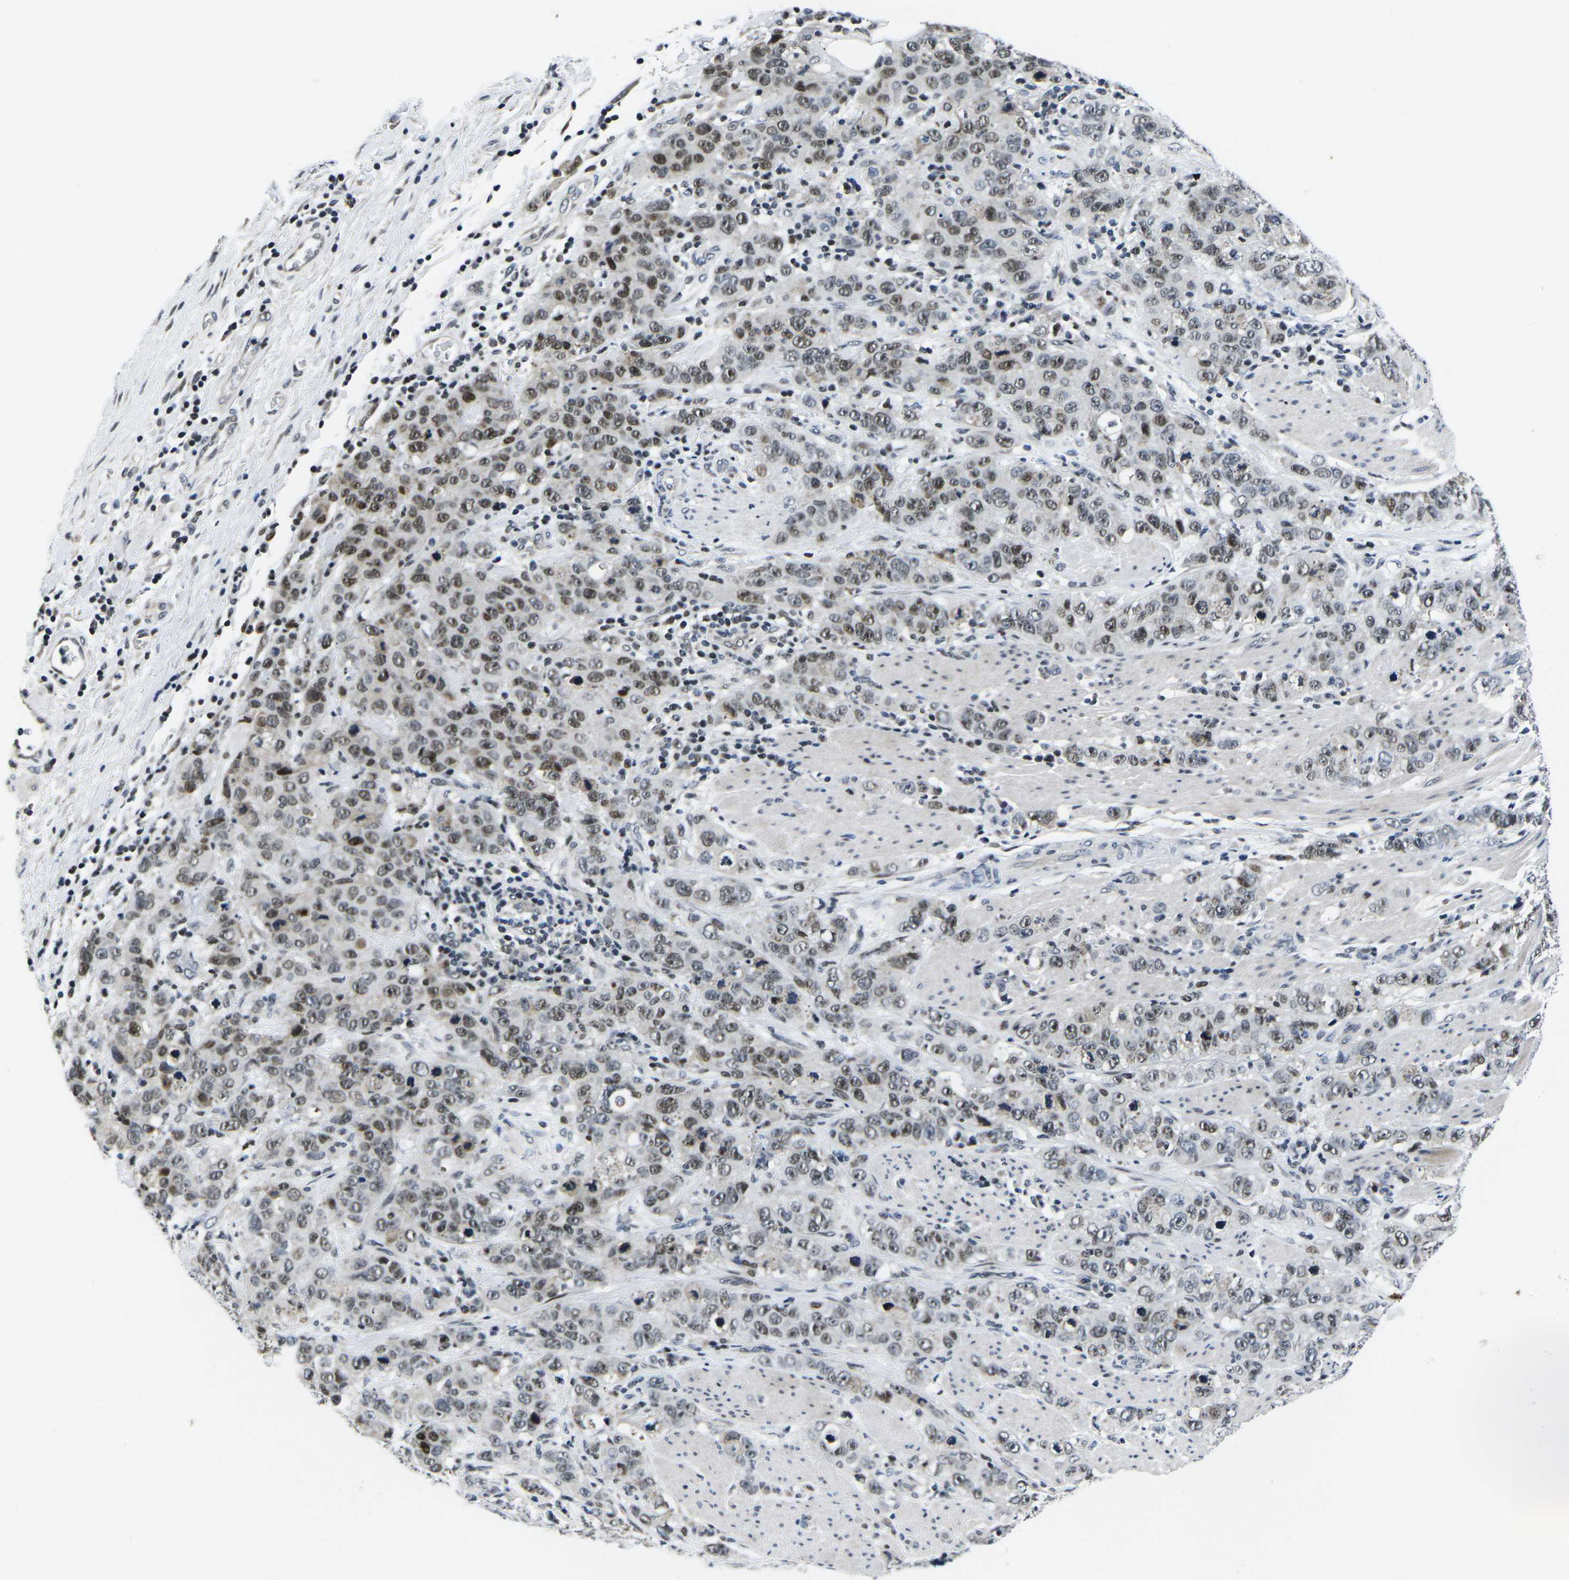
{"staining": {"intensity": "moderate", "quantity": "25%-75%", "location": "nuclear"}, "tissue": "stomach cancer", "cell_type": "Tumor cells", "image_type": "cancer", "snomed": [{"axis": "morphology", "description": "Adenocarcinoma, NOS"}, {"axis": "topography", "description": "Stomach"}], "caption": "An immunohistochemistry photomicrograph of neoplastic tissue is shown. Protein staining in brown labels moderate nuclear positivity in stomach adenocarcinoma within tumor cells.", "gene": "CDC73", "patient": {"sex": "male", "age": 48}}